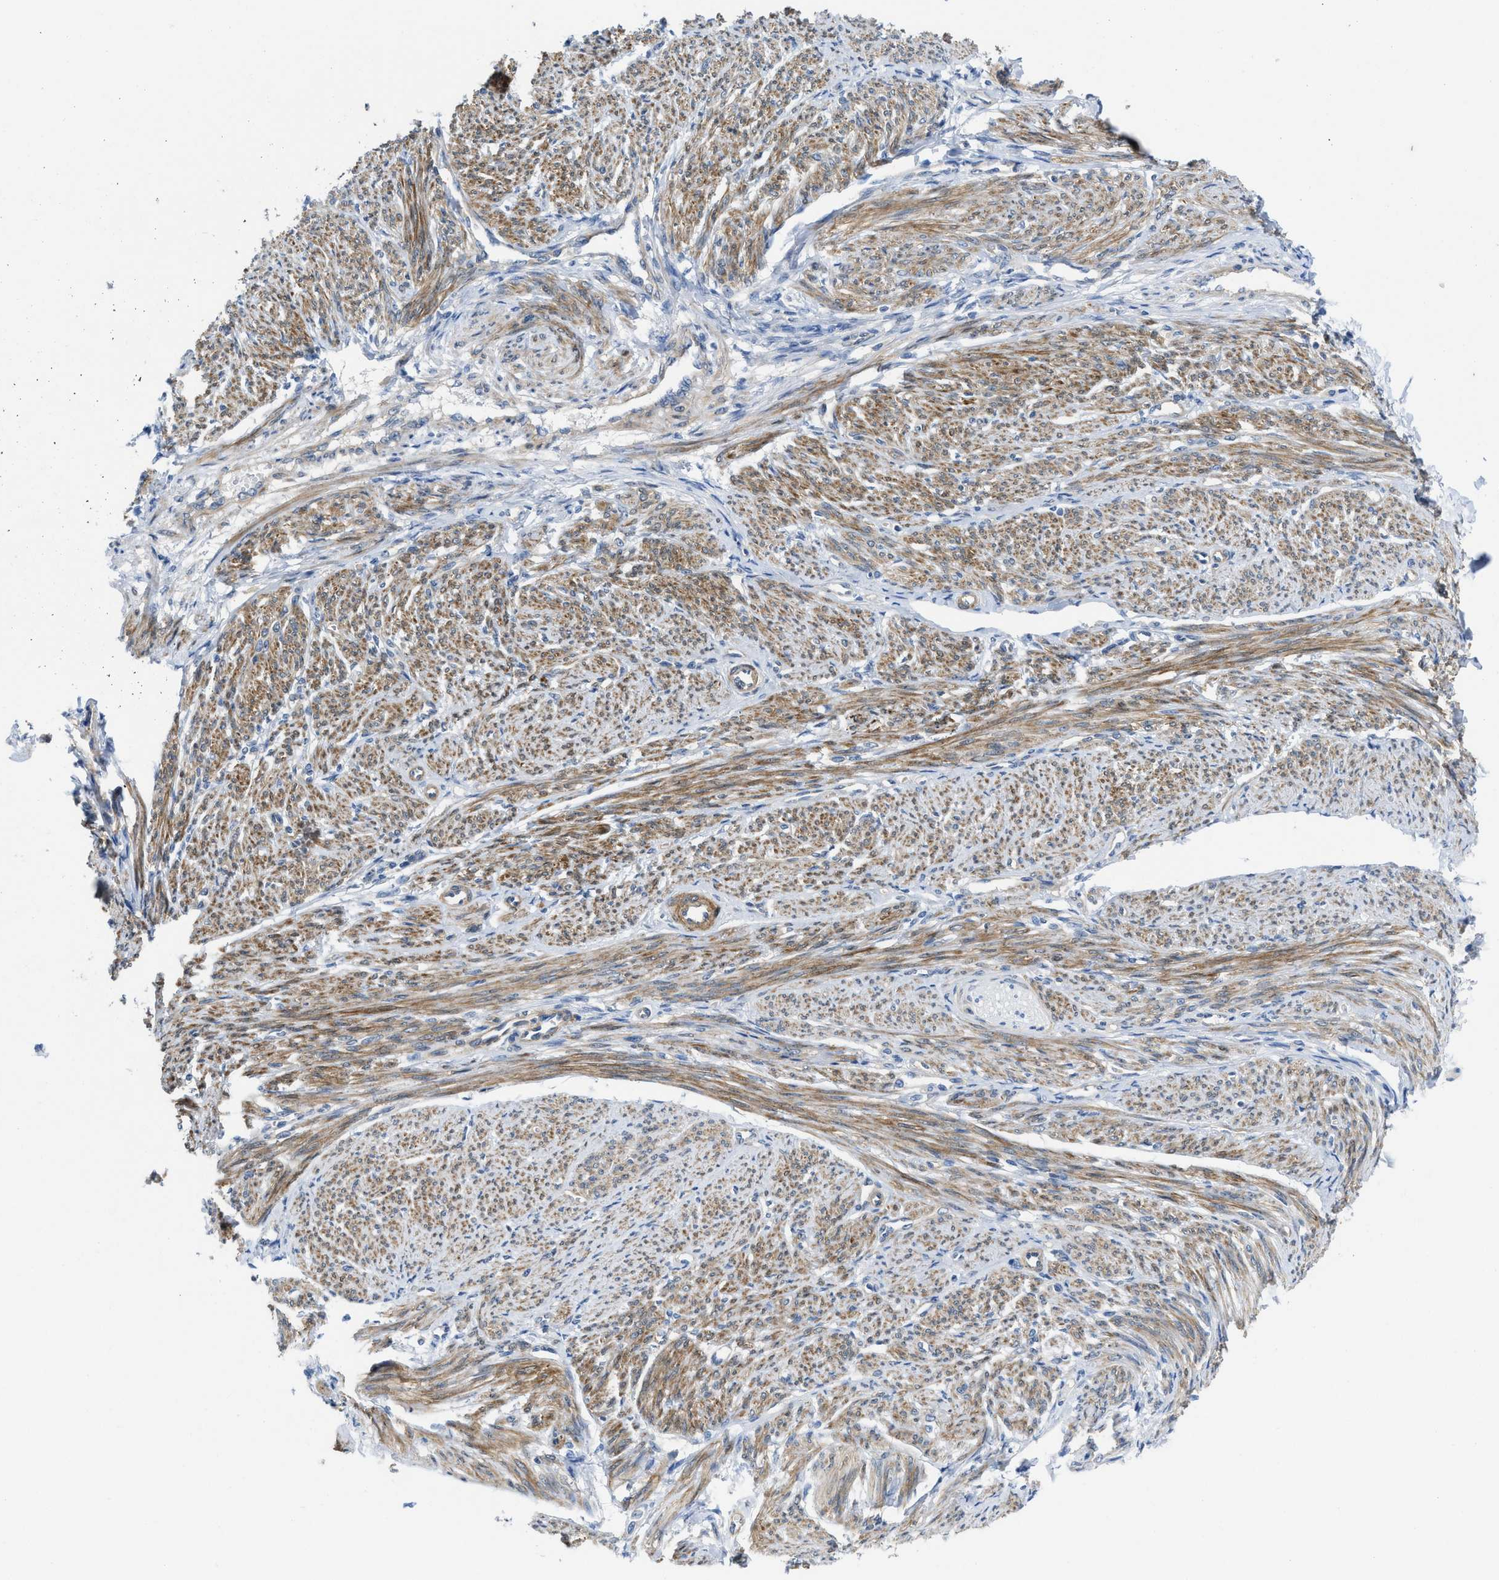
{"staining": {"intensity": "moderate", "quantity": ">75%", "location": "cytoplasmic/membranous"}, "tissue": "smooth muscle", "cell_type": "Smooth muscle cells", "image_type": "normal", "snomed": [{"axis": "morphology", "description": "Normal tissue, NOS"}, {"axis": "topography", "description": "Smooth muscle"}], "caption": "IHC image of benign human smooth muscle stained for a protein (brown), which reveals medium levels of moderate cytoplasmic/membranous staining in approximately >75% of smooth muscle cells.", "gene": "PDLIM5", "patient": {"sex": "female", "age": 65}}